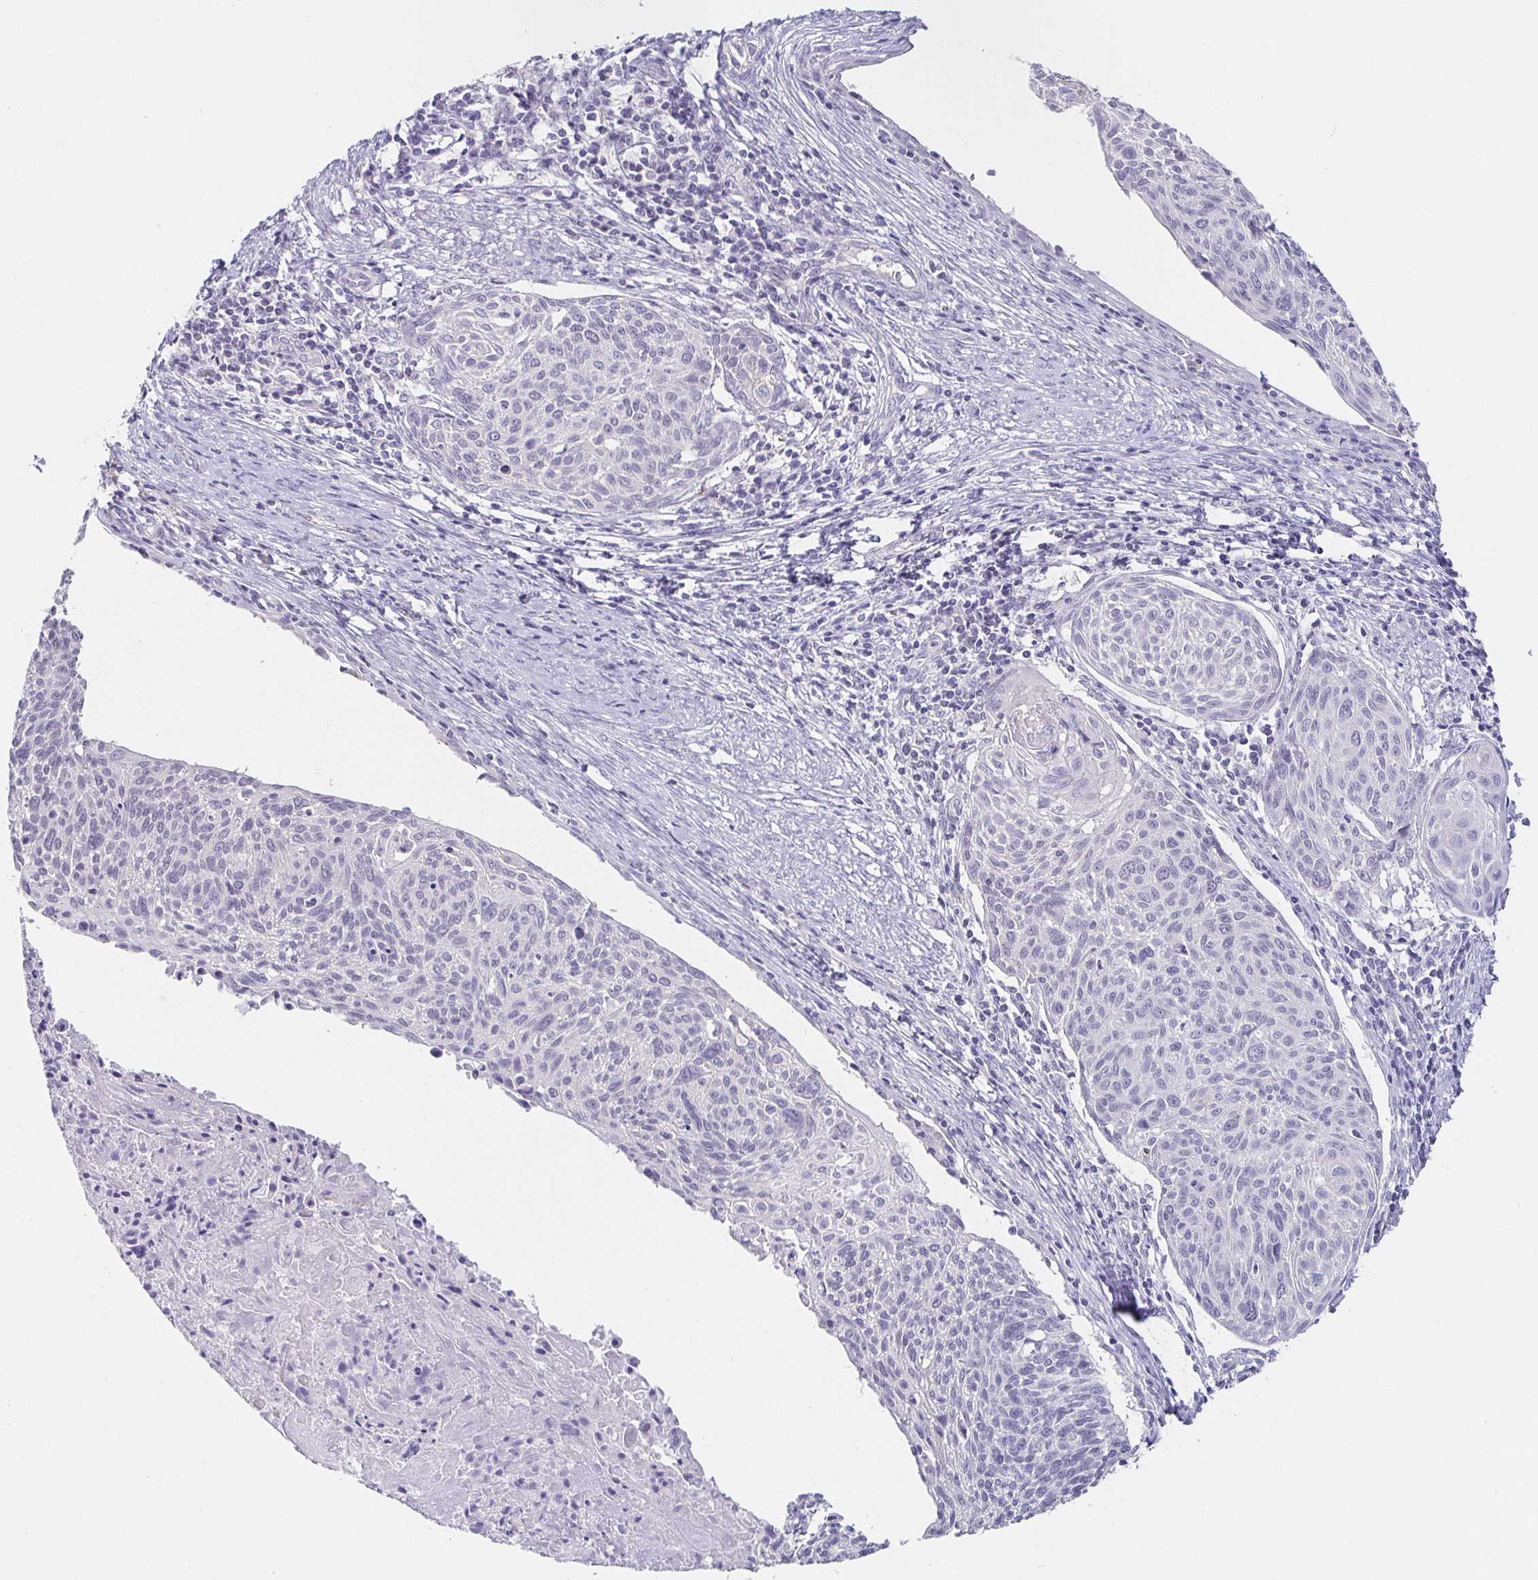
{"staining": {"intensity": "negative", "quantity": "none", "location": "none"}, "tissue": "cervical cancer", "cell_type": "Tumor cells", "image_type": "cancer", "snomed": [{"axis": "morphology", "description": "Squamous cell carcinoma, NOS"}, {"axis": "topography", "description": "Cervix"}], "caption": "A high-resolution histopathology image shows immunohistochemistry (IHC) staining of cervical squamous cell carcinoma, which exhibits no significant expression in tumor cells. (Brightfield microscopy of DAB (3,3'-diaminobenzidine) immunohistochemistry (IHC) at high magnification).", "gene": "PDX1", "patient": {"sex": "female", "age": 49}}